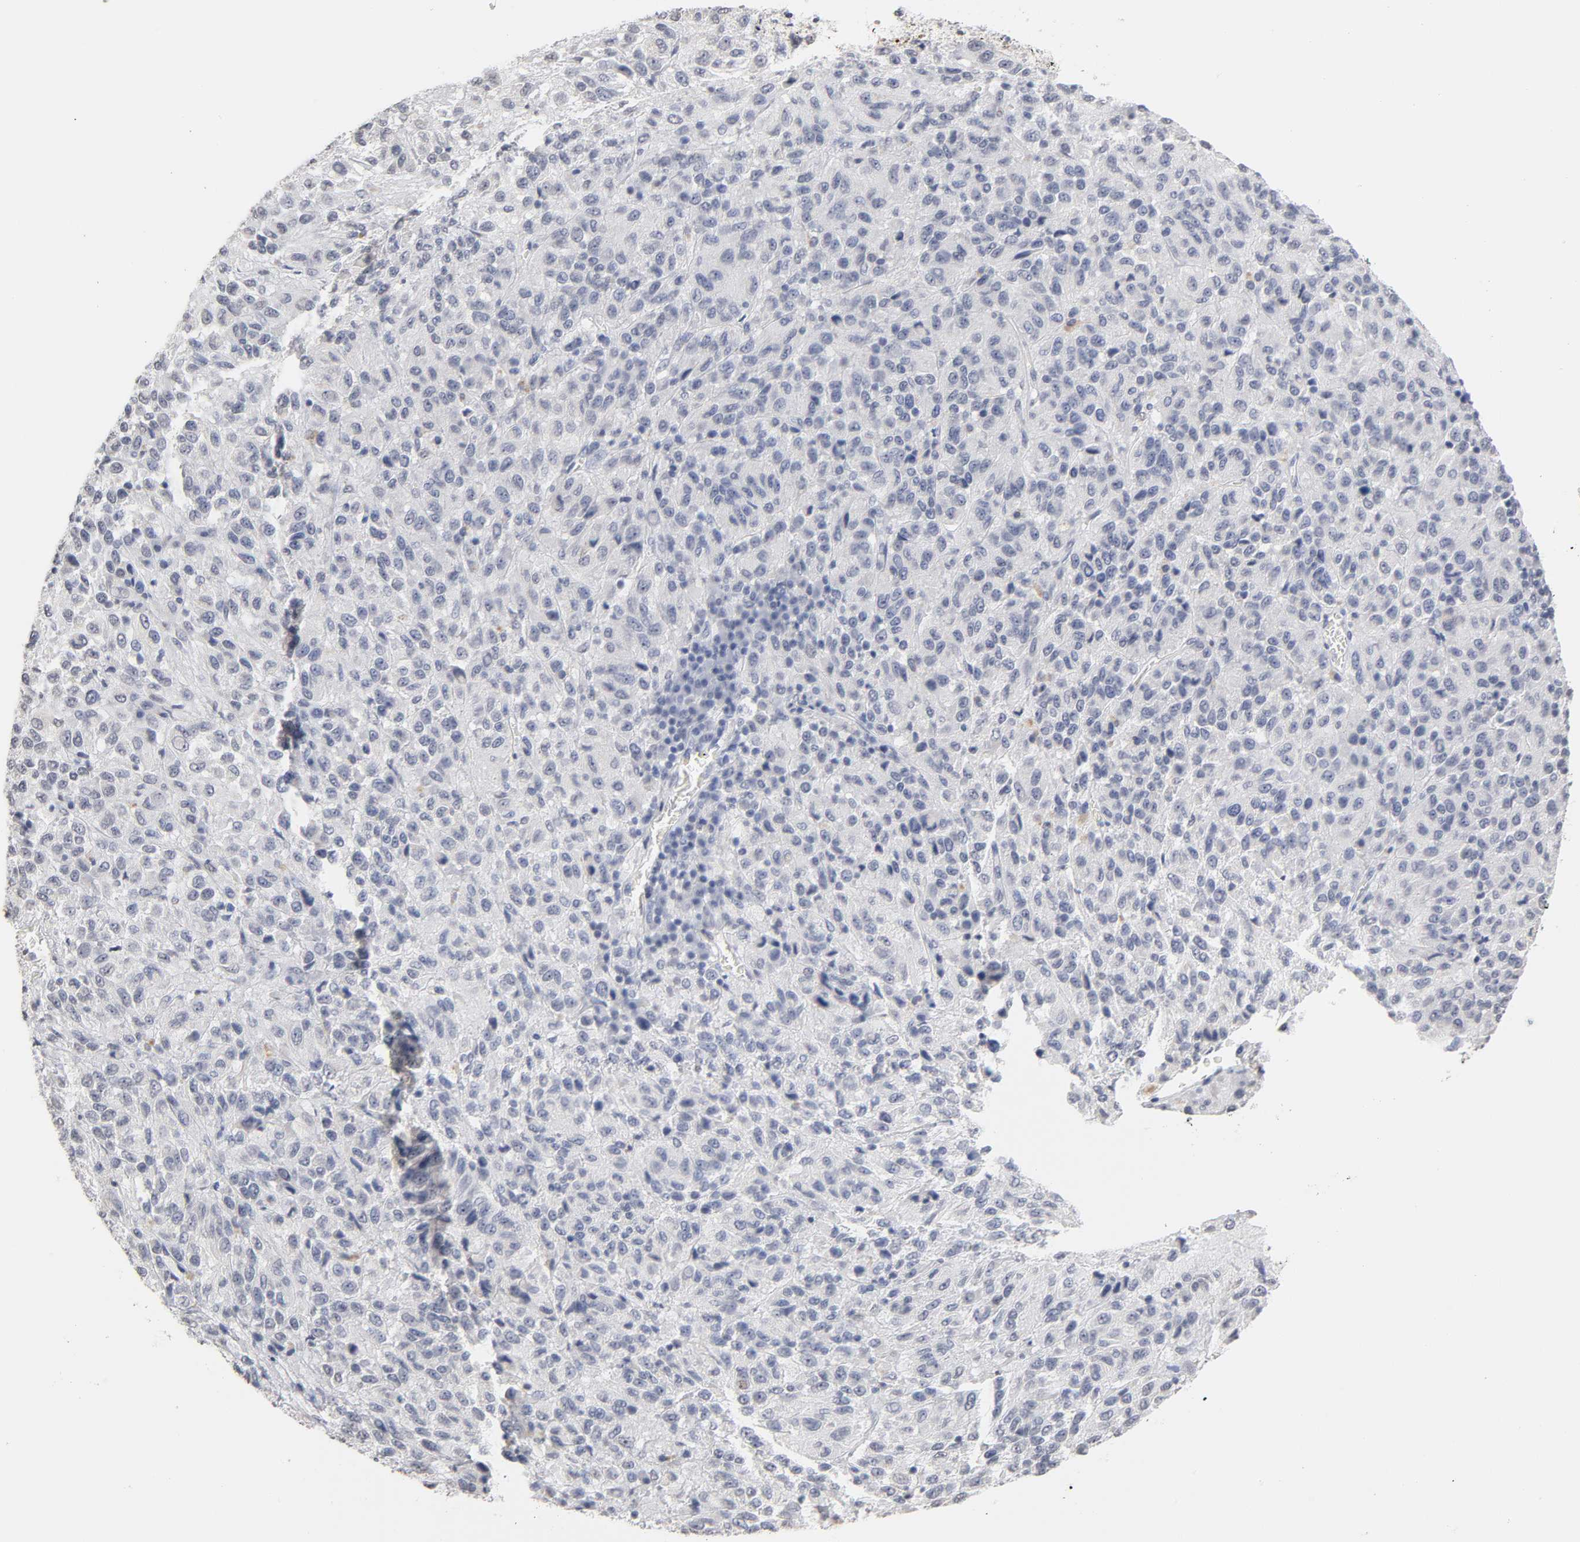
{"staining": {"intensity": "weak", "quantity": "<25%", "location": "cytoplasmic/membranous"}, "tissue": "melanoma", "cell_type": "Tumor cells", "image_type": "cancer", "snomed": [{"axis": "morphology", "description": "Malignant melanoma, Metastatic site"}, {"axis": "topography", "description": "Lung"}], "caption": "Immunohistochemistry (IHC) of human melanoma shows no expression in tumor cells.", "gene": "CRABP2", "patient": {"sex": "male", "age": 64}}